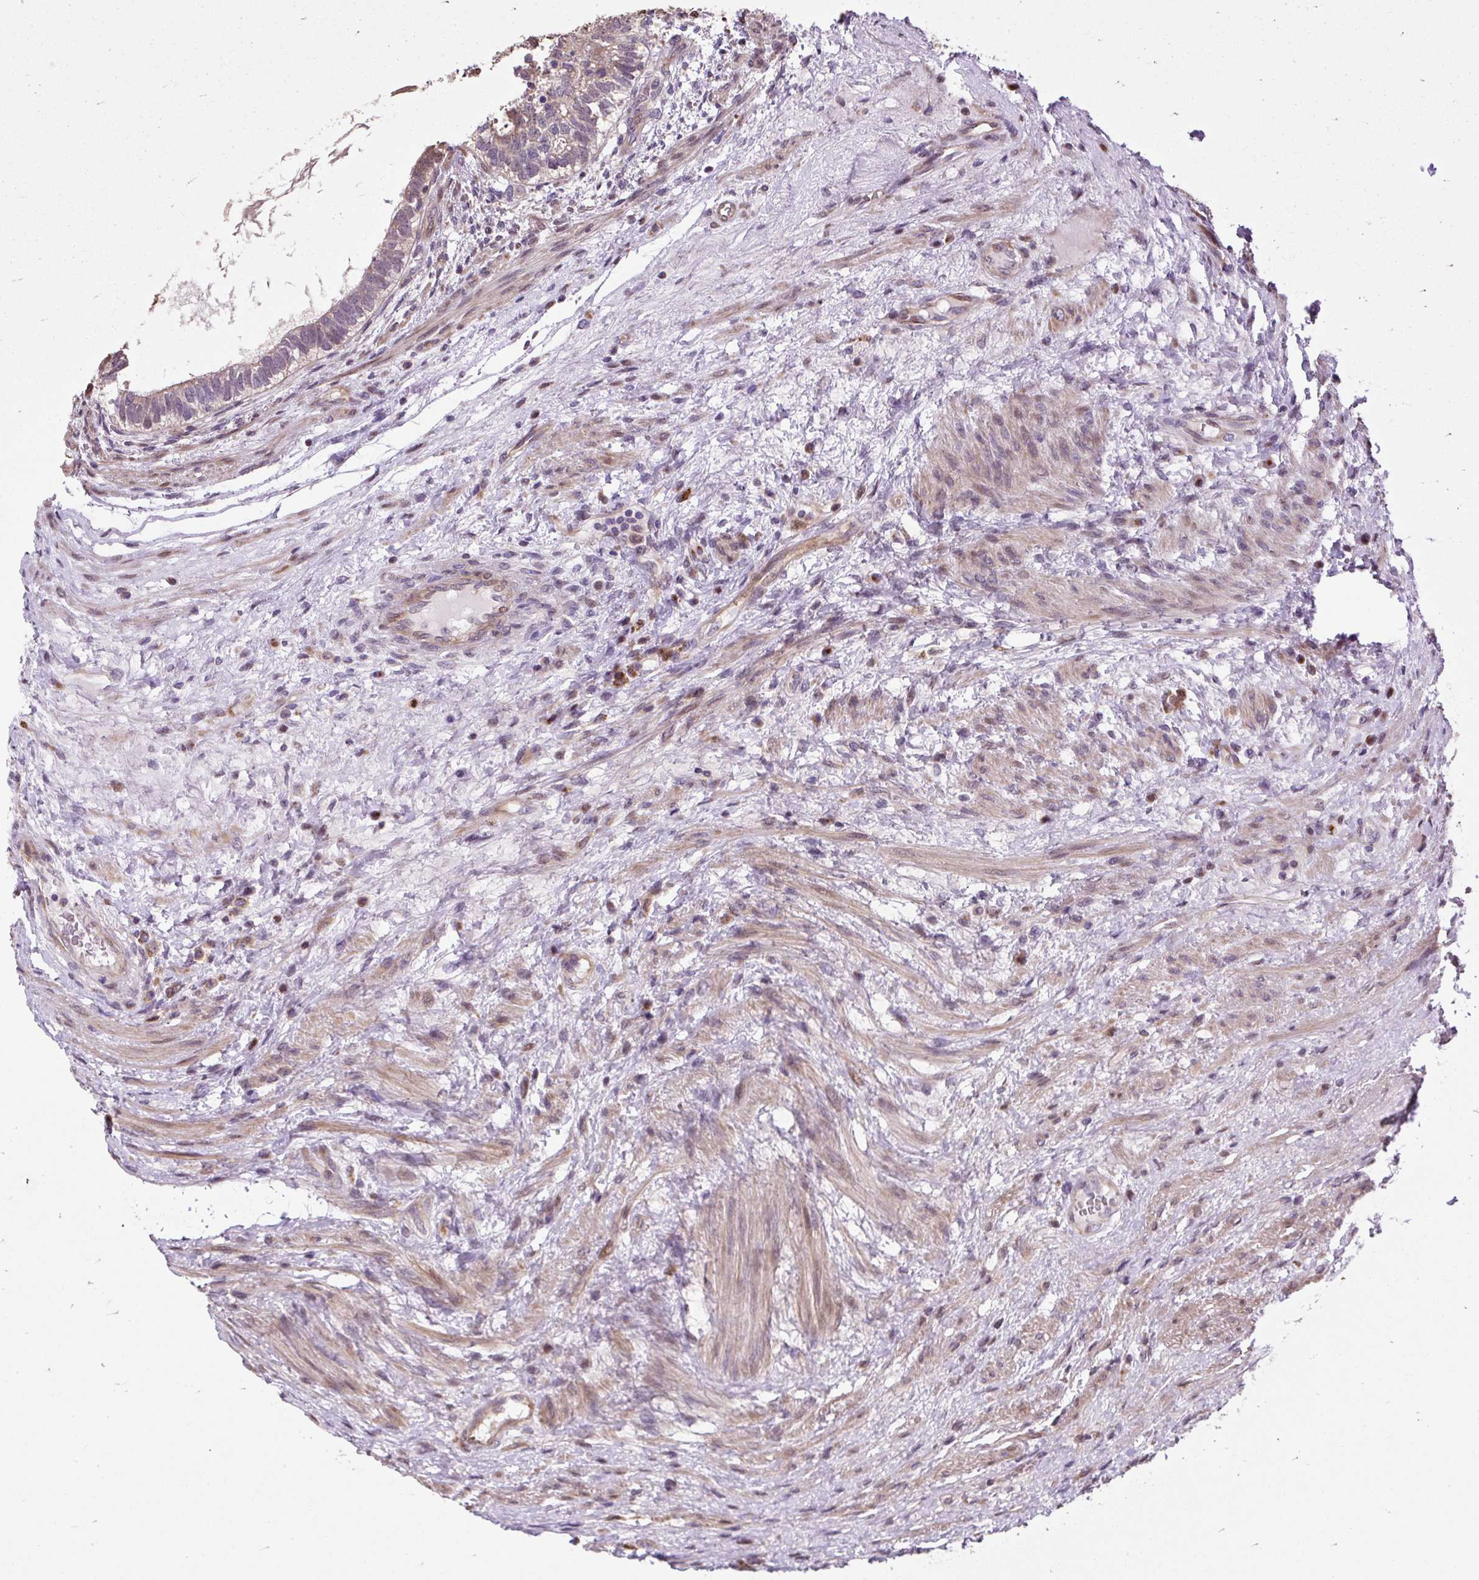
{"staining": {"intensity": "weak", "quantity": "25%-75%", "location": "cytoplasmic/membranous"}, "tissue": "testis cancer", "cell_type": "Tumor cells", "image_type": "cancer", "snomed": [{"axis": "morphology", "description": "Carcinoma, Embryonal, NOS"}, {"axis": "topography", "description": "Testis"}], "caption": "IHC image of testis embryonal carcinoma stained for a protein (brown), which displays low levels of weak cytoplasmic/membranous staining in about 25%-75% of tumor cells.", "gene": "PUS7L", "patient": {"sex": "male", "age": 26}}